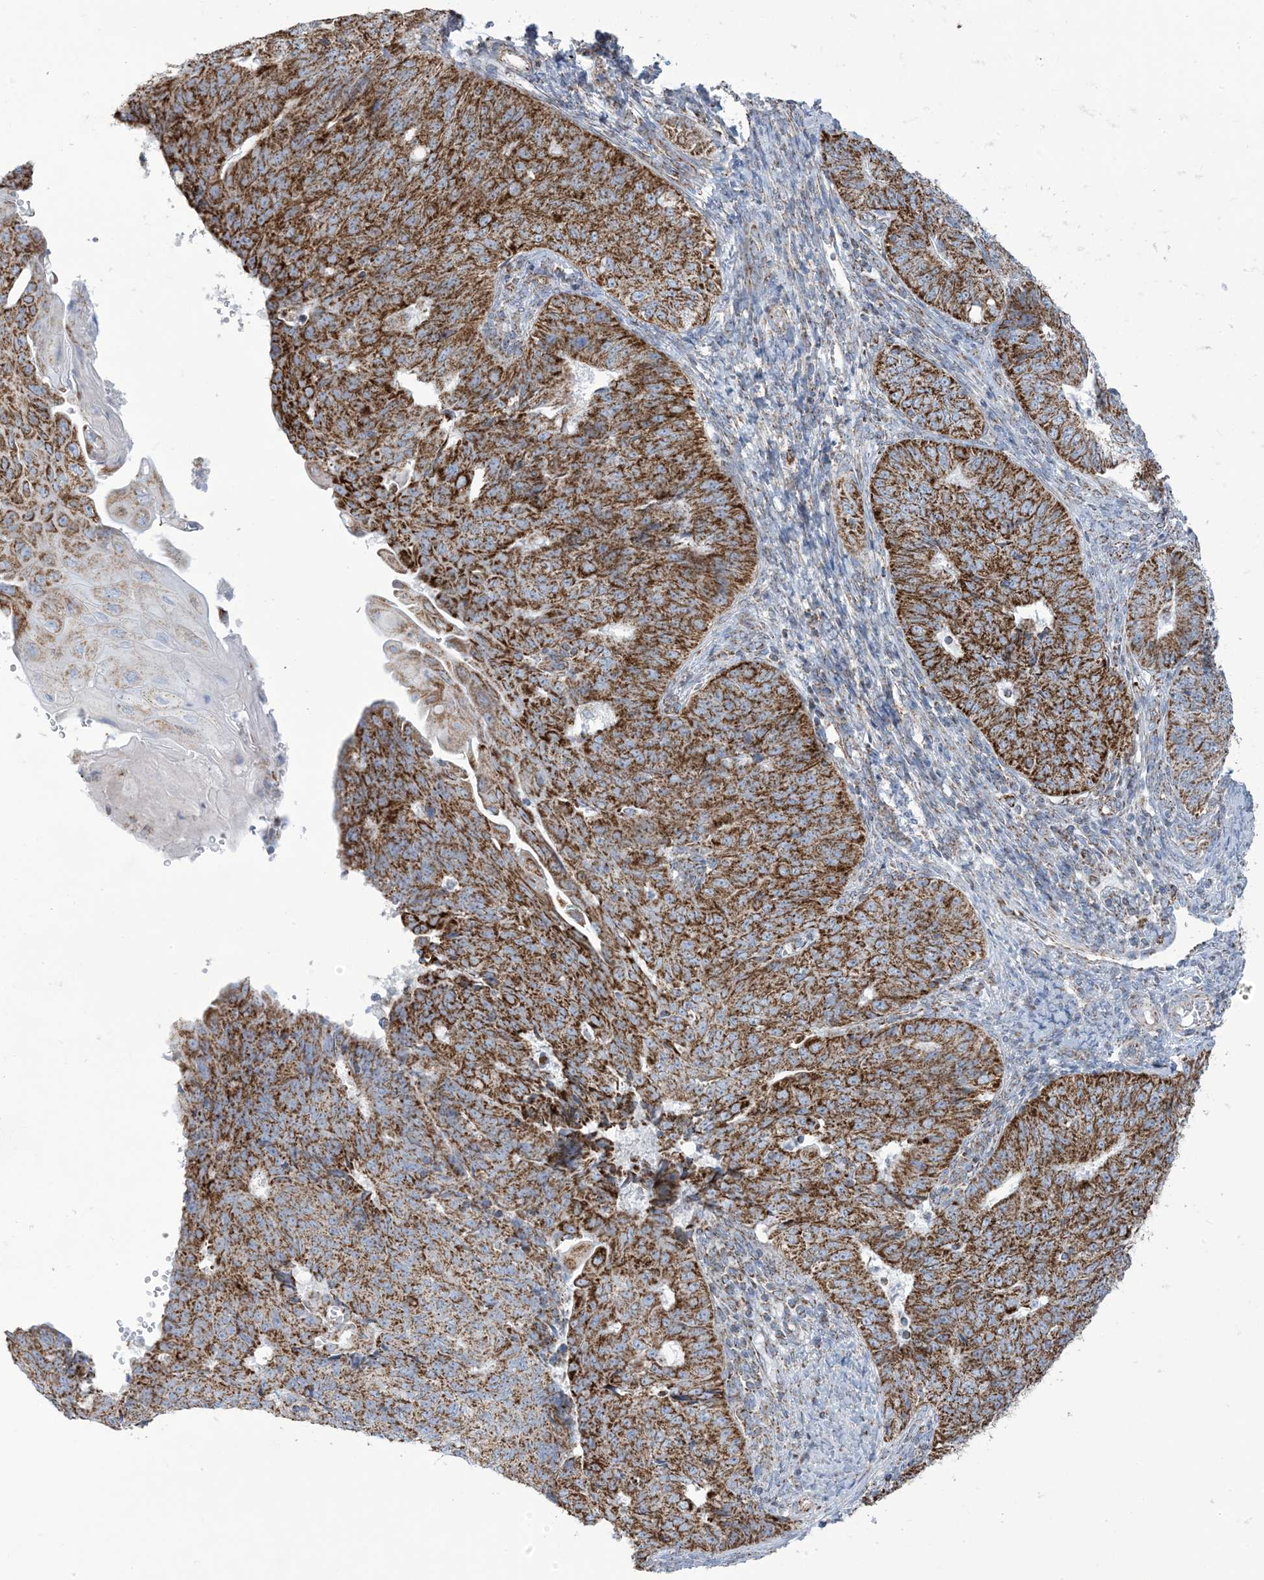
{"staining": {"intensity": "strong", "quantity": ">75%", "location": "cytoplasmic/membranous"}, "tissue": "endometrial cancer", "cell_type": "Tumor cells", "image_type": "cancer", "snomed": [{"axis": "morphology", "description": "Adenocarcinoma, NOS"}, {"axis": "topography", "description": "Endometrium"}], "caption": "This histopathology image shows immunohistochemistry staining of endometrial adenocarcinoma, with high strong cytoplasmic/membranous staining in approximately >75% of tumor cells.", "gene": "SAMM50", "patient": {"sex": "female", "age": 32}}